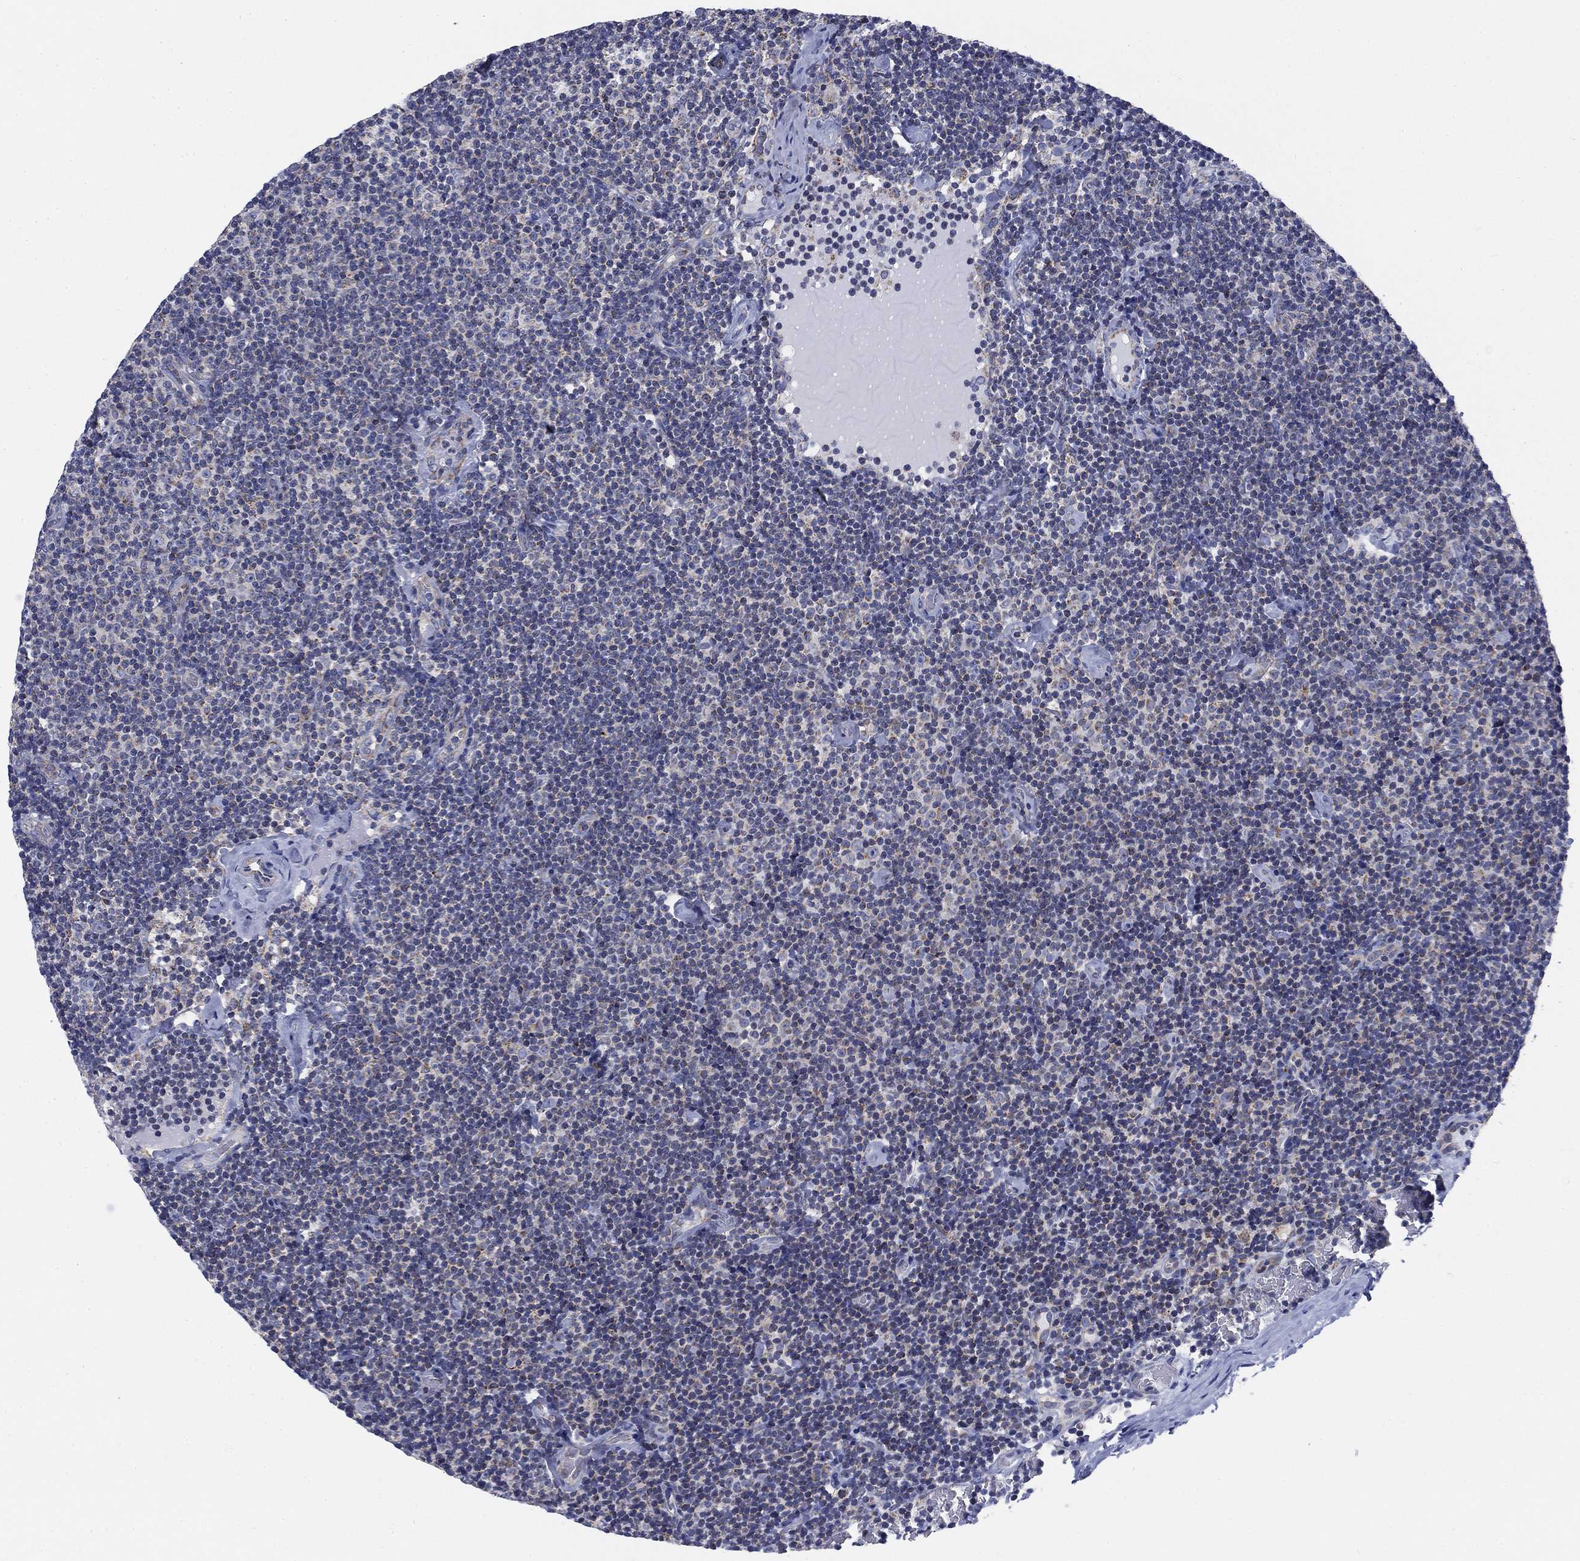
{"staining": {"intensity": "negative", "quantity": "none", "location": "none"}, "tissue": "lymphoma", "cell_type": "Tumor cells", "image_type": "cancer", "snomed": [{"axis": "morphology", "description": "Malignant lymphoma, non-Hodgkin's type, Low grade"}, {"axis": "topography", "description": "Lymph node"}], "caption": "This is an IHC histopathology image of lymphoma. There is no expression in tumor cells.", "gene": "NACAD", "patient": {"sex": "male", "age": 81}}